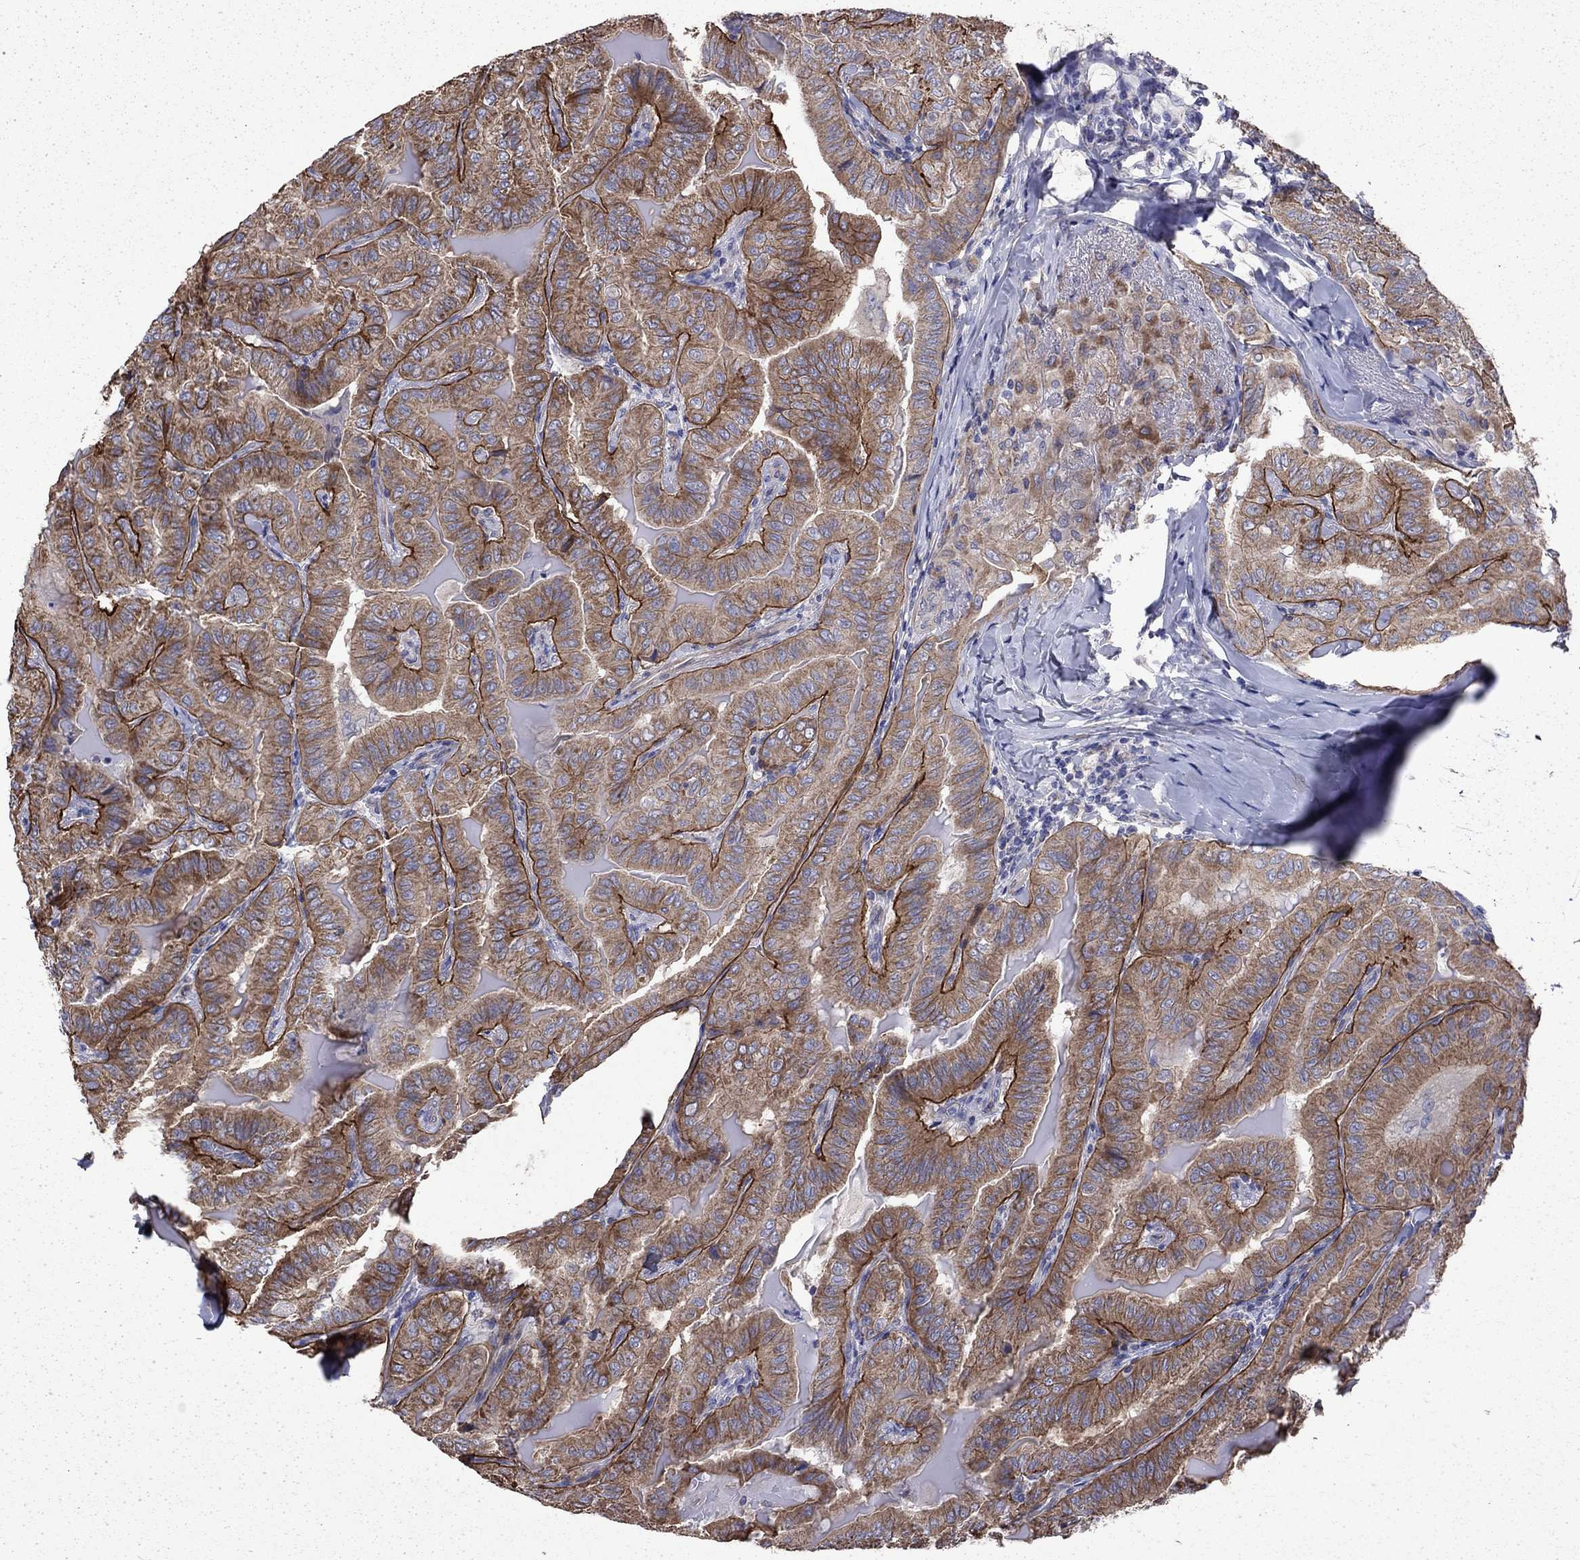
{"staining": {"intensity": "strong", "quantity": "25%-75%", "location": "cytoplasmic/membranous"}, "tissue": "thyroid cancer", "cell_type": "Tumor cells", "image_type": "cancer", "snomed": [{"axis": "morphology", "description": "Papillary adenocarcinoma, NOS"}, {"axis": "topography", "description": "Thyroid gland"}], "caption": "High-magnification brightfield microscopy of papillary adenocarcinoma (thyroid) stained with DAB (3,3'-diaminobenzidine) (brown) and counterstained with hematoxylin (blue). tumor cells exhibit strong cytoplasmic/membranous staining is present in approximately25%-75% of cells.", "gene": "DTNA", "patient": {"sex": "female", "age": 68}}